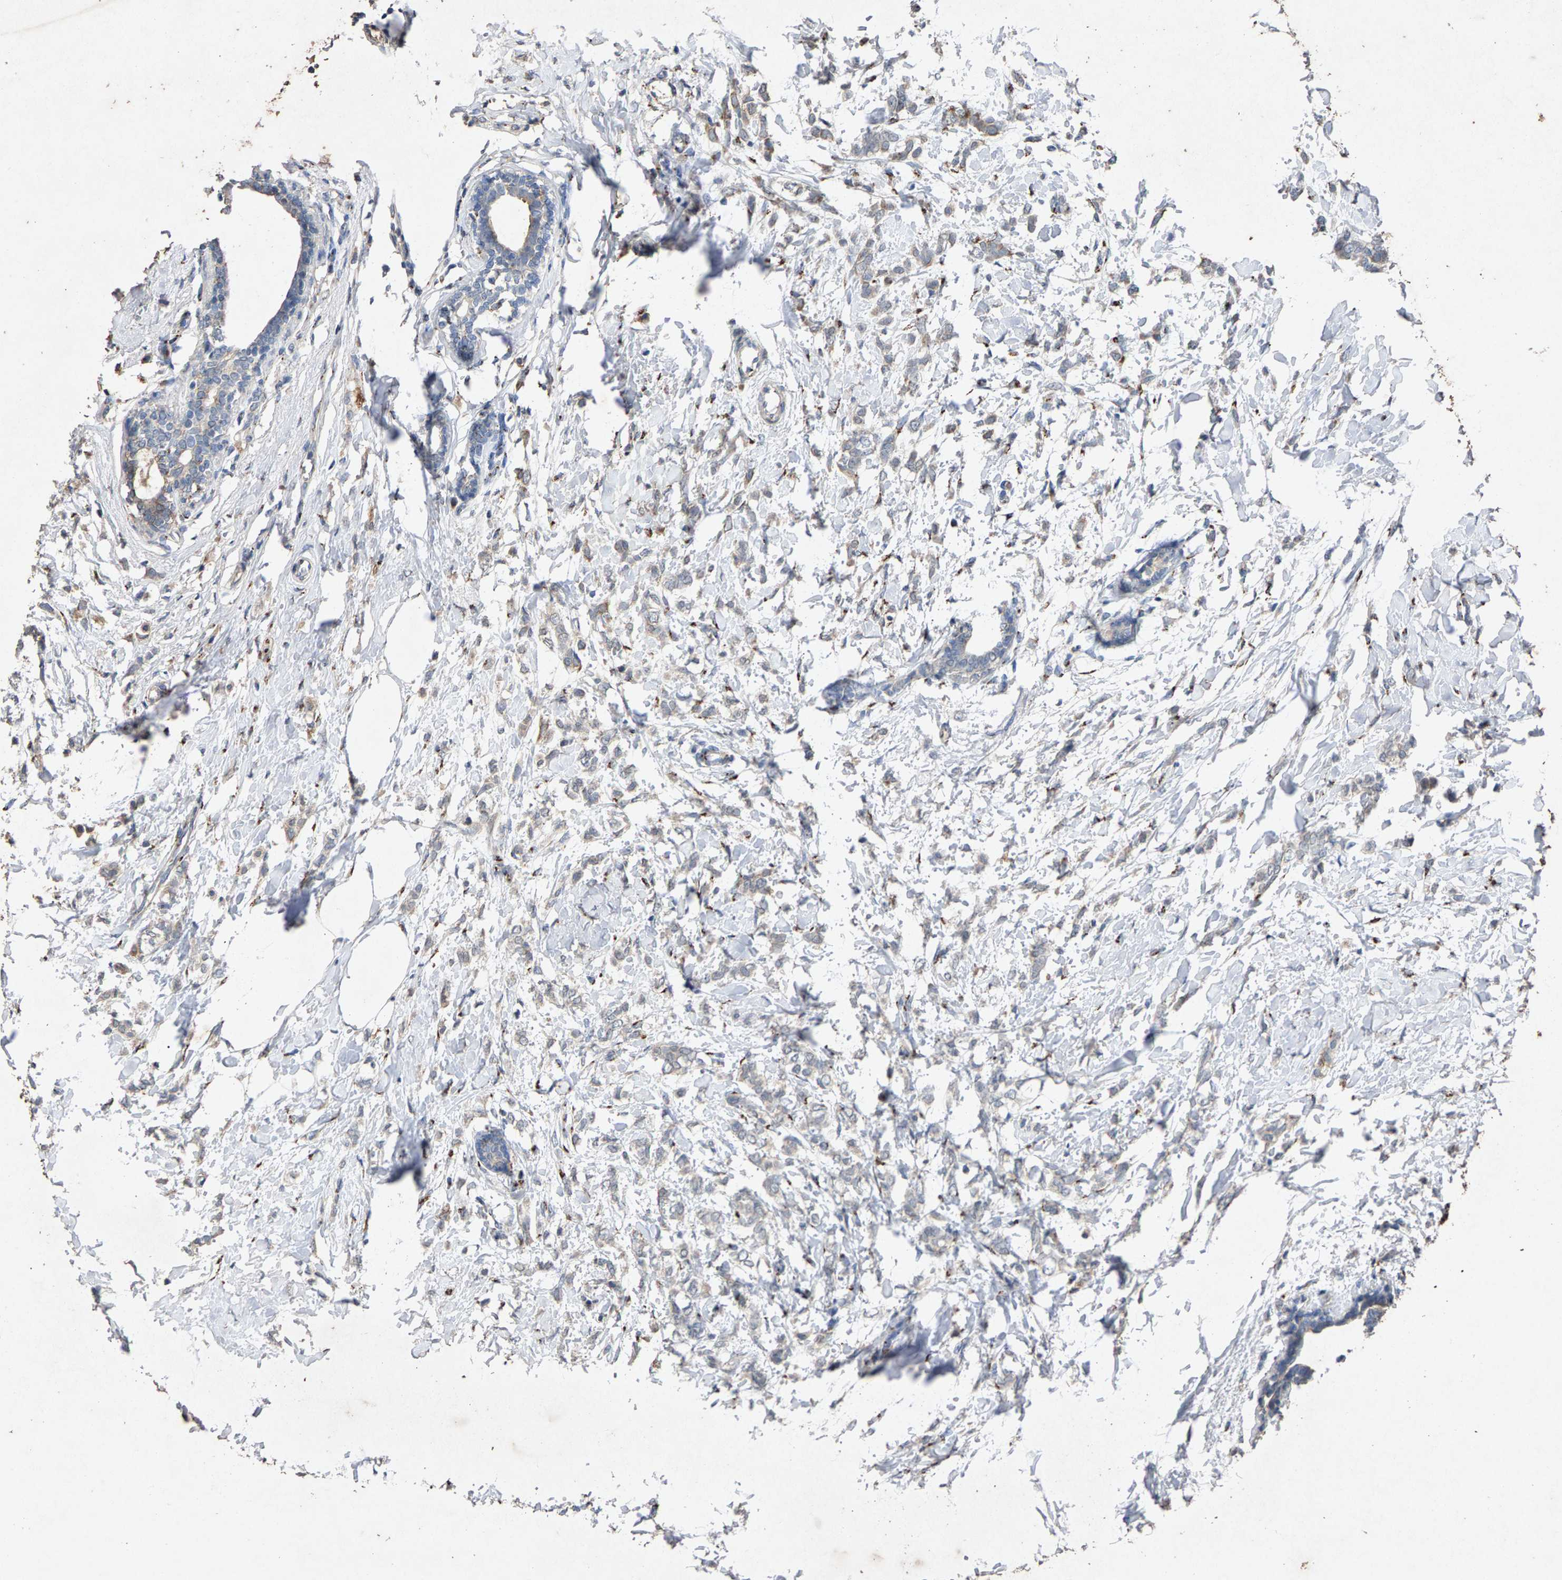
{"staining": {"intensity": "moderate", "quantity": "<25%", "location": "cytoplasmic/membranous"}, "tissue": "breast cancer", "cell_type": "Tumor cells", "image_type": "cancer", "snomed": [{"axis": "morphology", "description": "Lobular carcinoma, in situ"}, {"axis": "morphology", "description": "Lobular carcinoma"}, {"axis": "topography", "description": "Breast"}], "caption": "Immunohistochemical staining of breast cancer shows low levels of moderate cytoplasmic/membranous positivity in about <25% of tumor cells. (DAB (3,3'-diaminobenzidine) IHC with brightfield microscopy, high magnification).", "gene": "MAN2A1", "patient": {"sex": "female", "age": 41}}